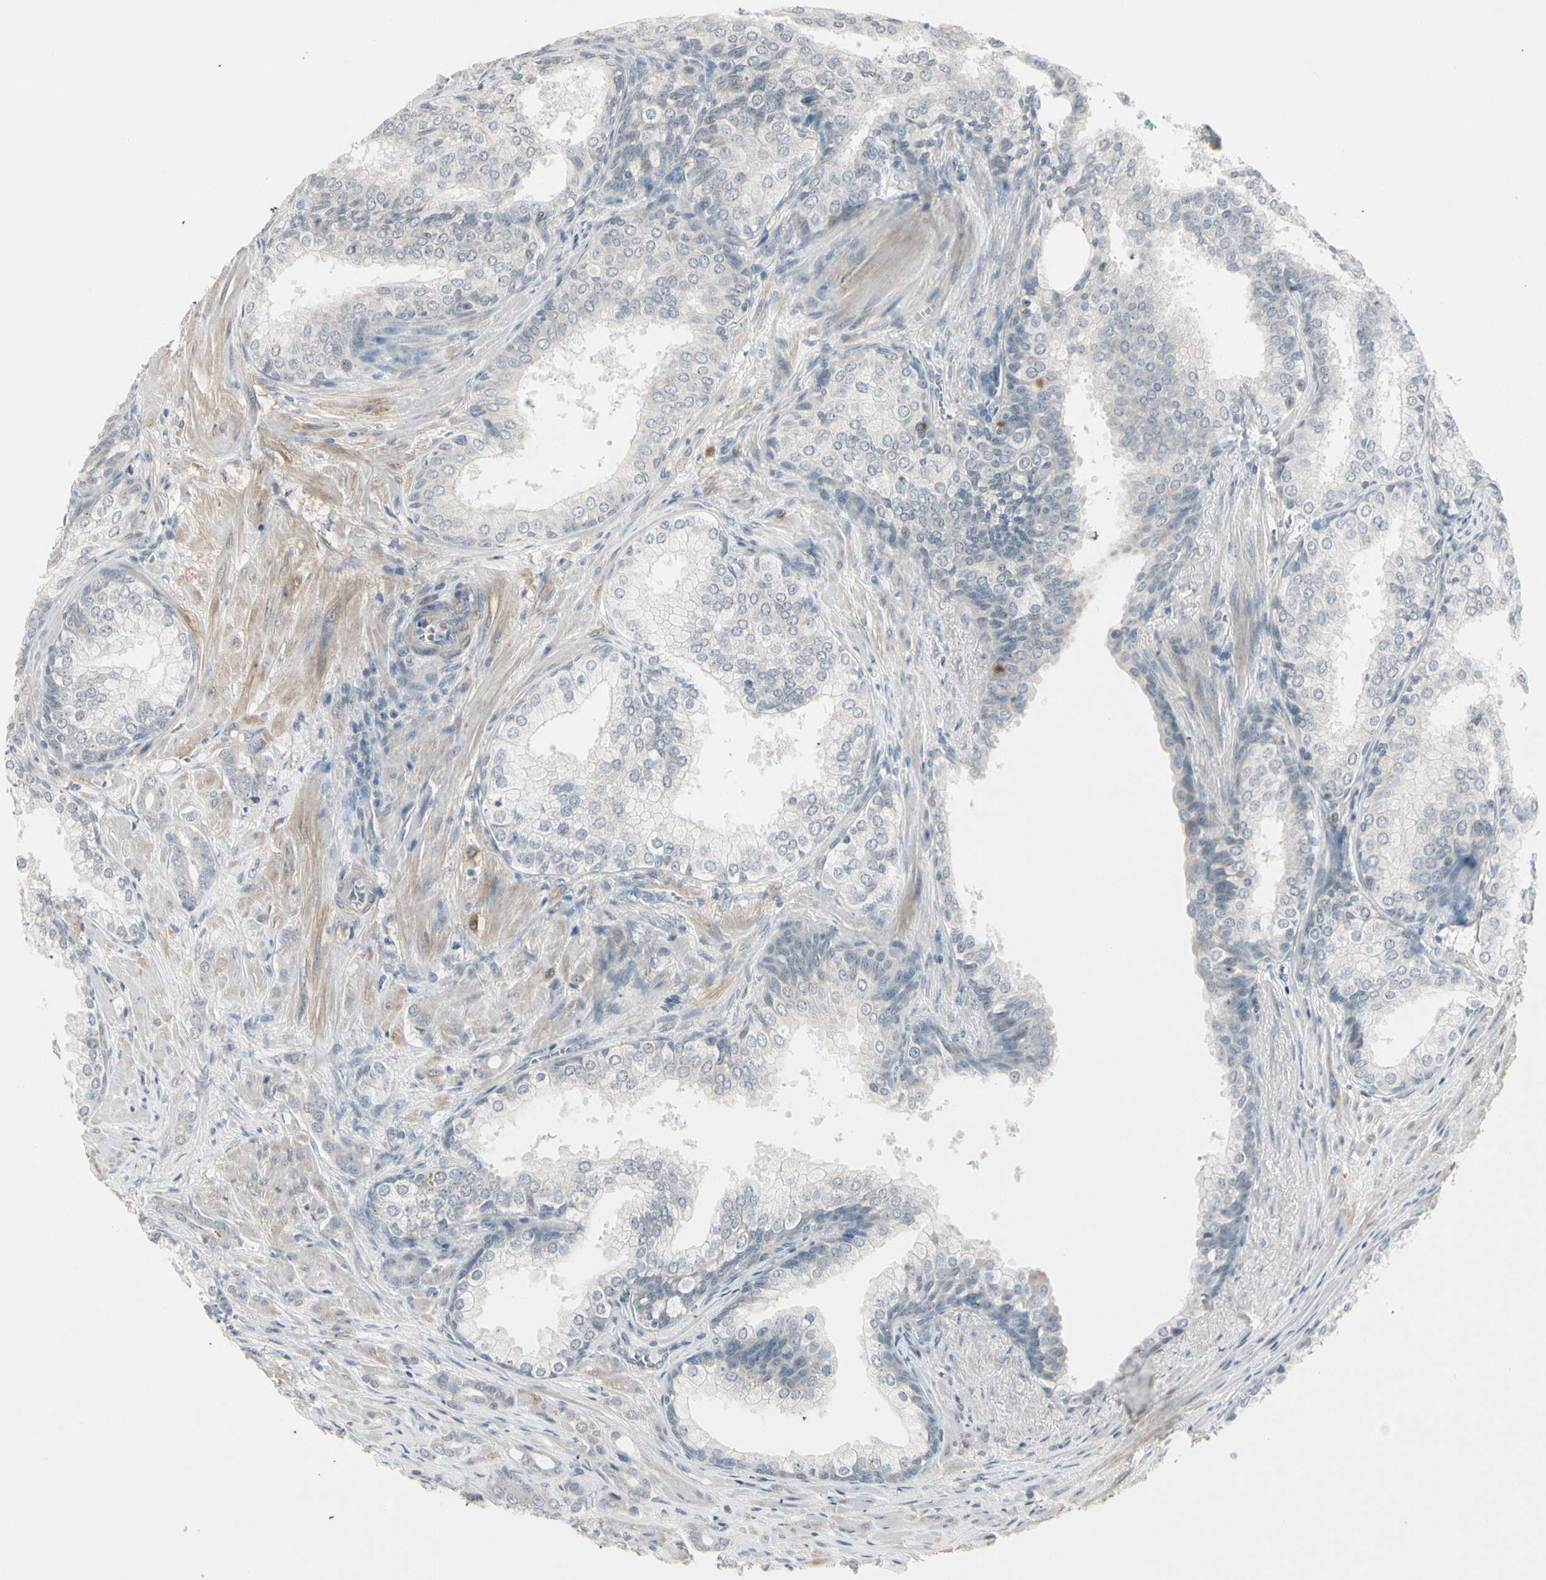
{"staining": {"intensity": "negative", "quantity": "none", "location": "none"}, "tissue": "prostate cancer", "cell_type": "Tumor cells", "image_type": "cancer", "snomed": [{"axis": "morphology", "description": "Adenocarcinoma, High grade"}, {"axis": "topography", "description": "Prostate"}], "caption": "The histopathology image reveals no significant expression in tumor cells of prostate cancer.", "gene": "DMPK", "patient": {"sex": "male", "age": 64}}